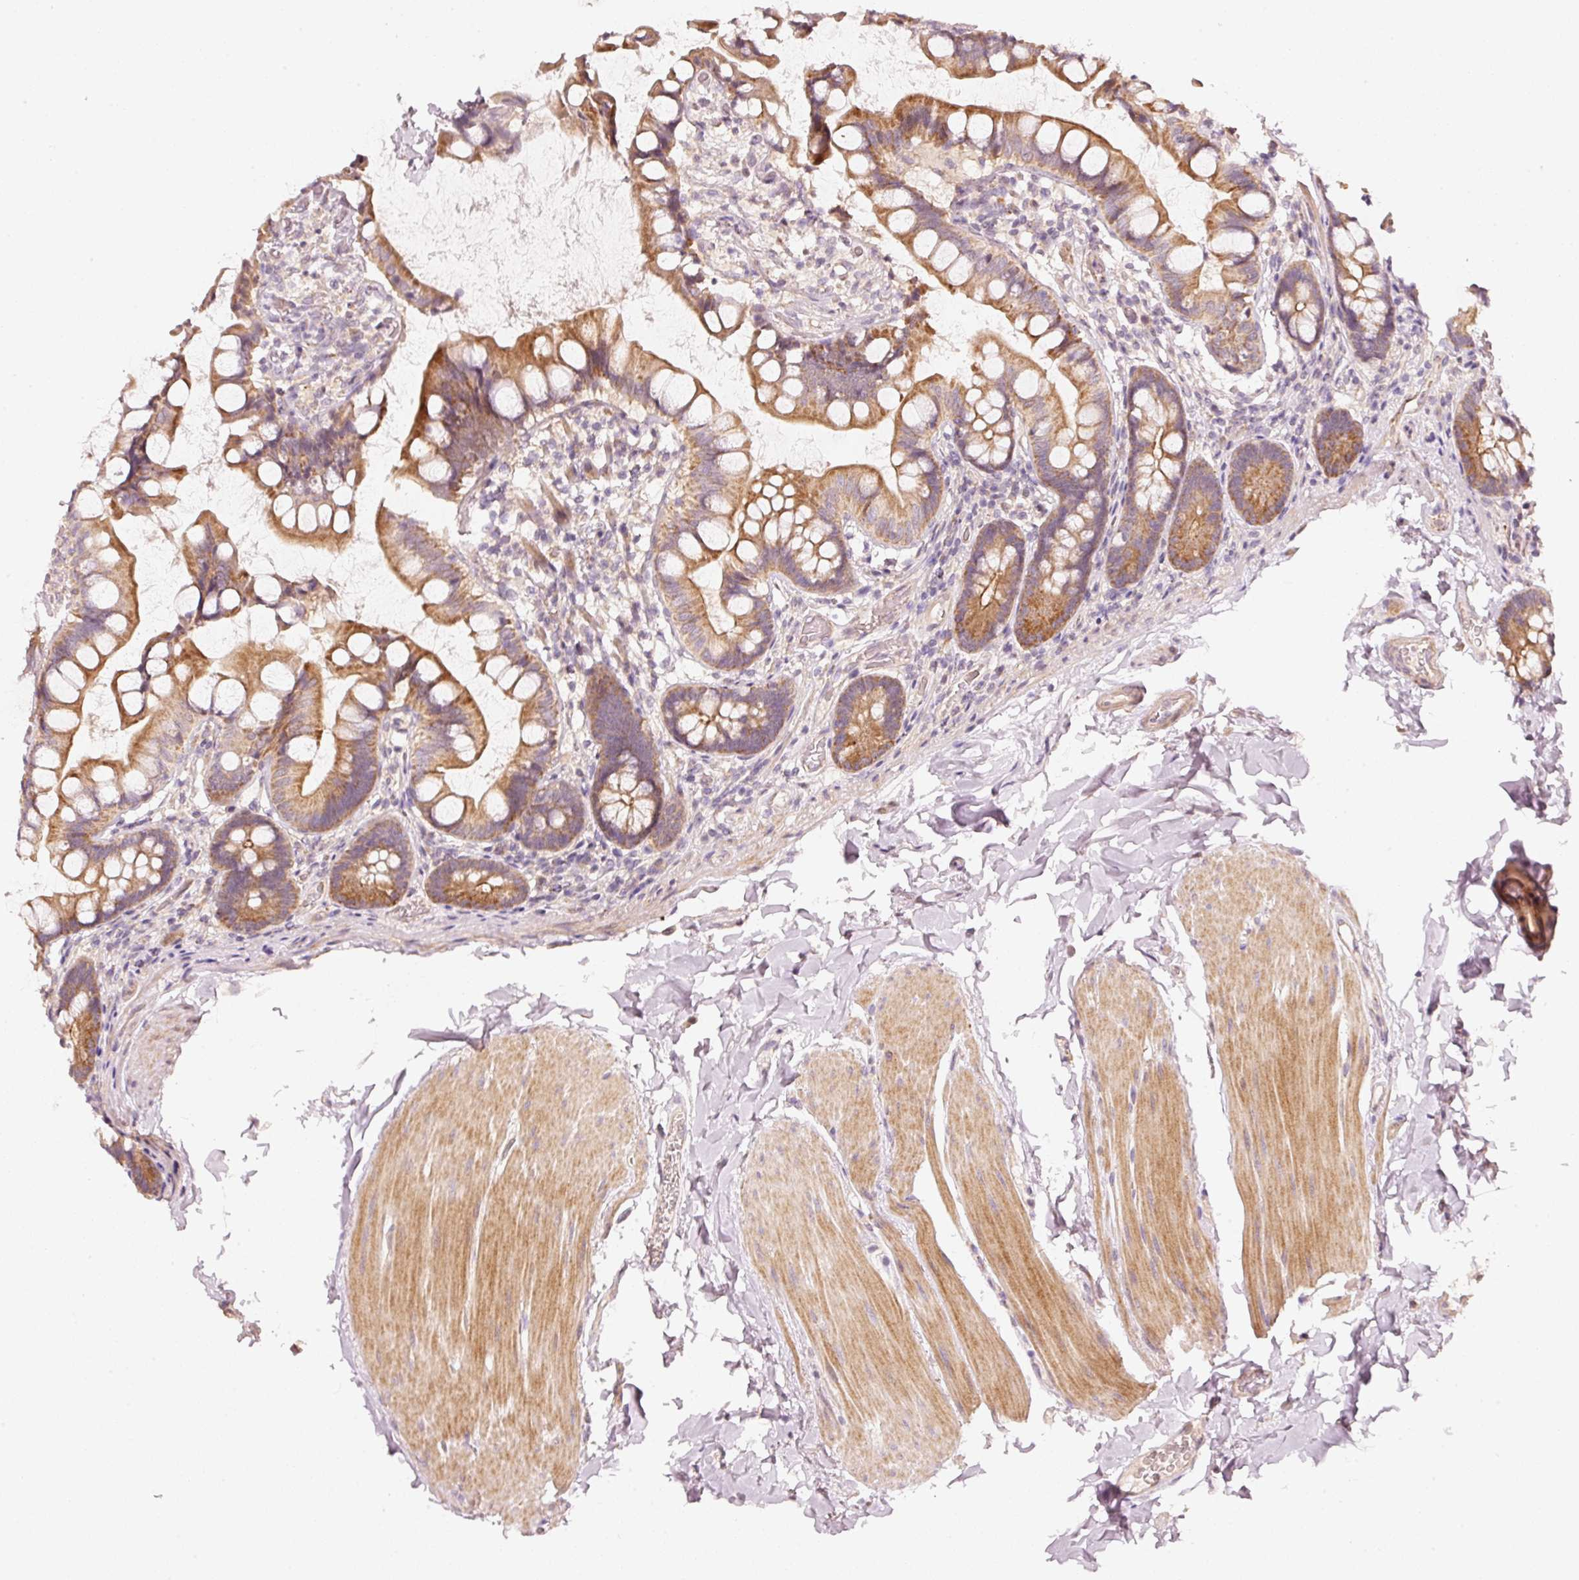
{"staining": {"intensity": "strong", "quantity": ">75%", "location": "cytoplasmic/membranous"}, "tissue": "small intestine", "cell_type": "Glandular cells", "image_type": "normal", "snomed": [{"axis": "morphology", "description": "Normal tissue, NOS"}, {"axis": "topography", "description": "Small intestine"}], "caption": "There is high levels of strong cytoplasmic/membranous positivity in glandular cells of benign small intestine, as demonstrated by immunohistochemical staining (brown color).", "gene": "ARHGAP22", "patient": {"sex": "male", "age": 70}}